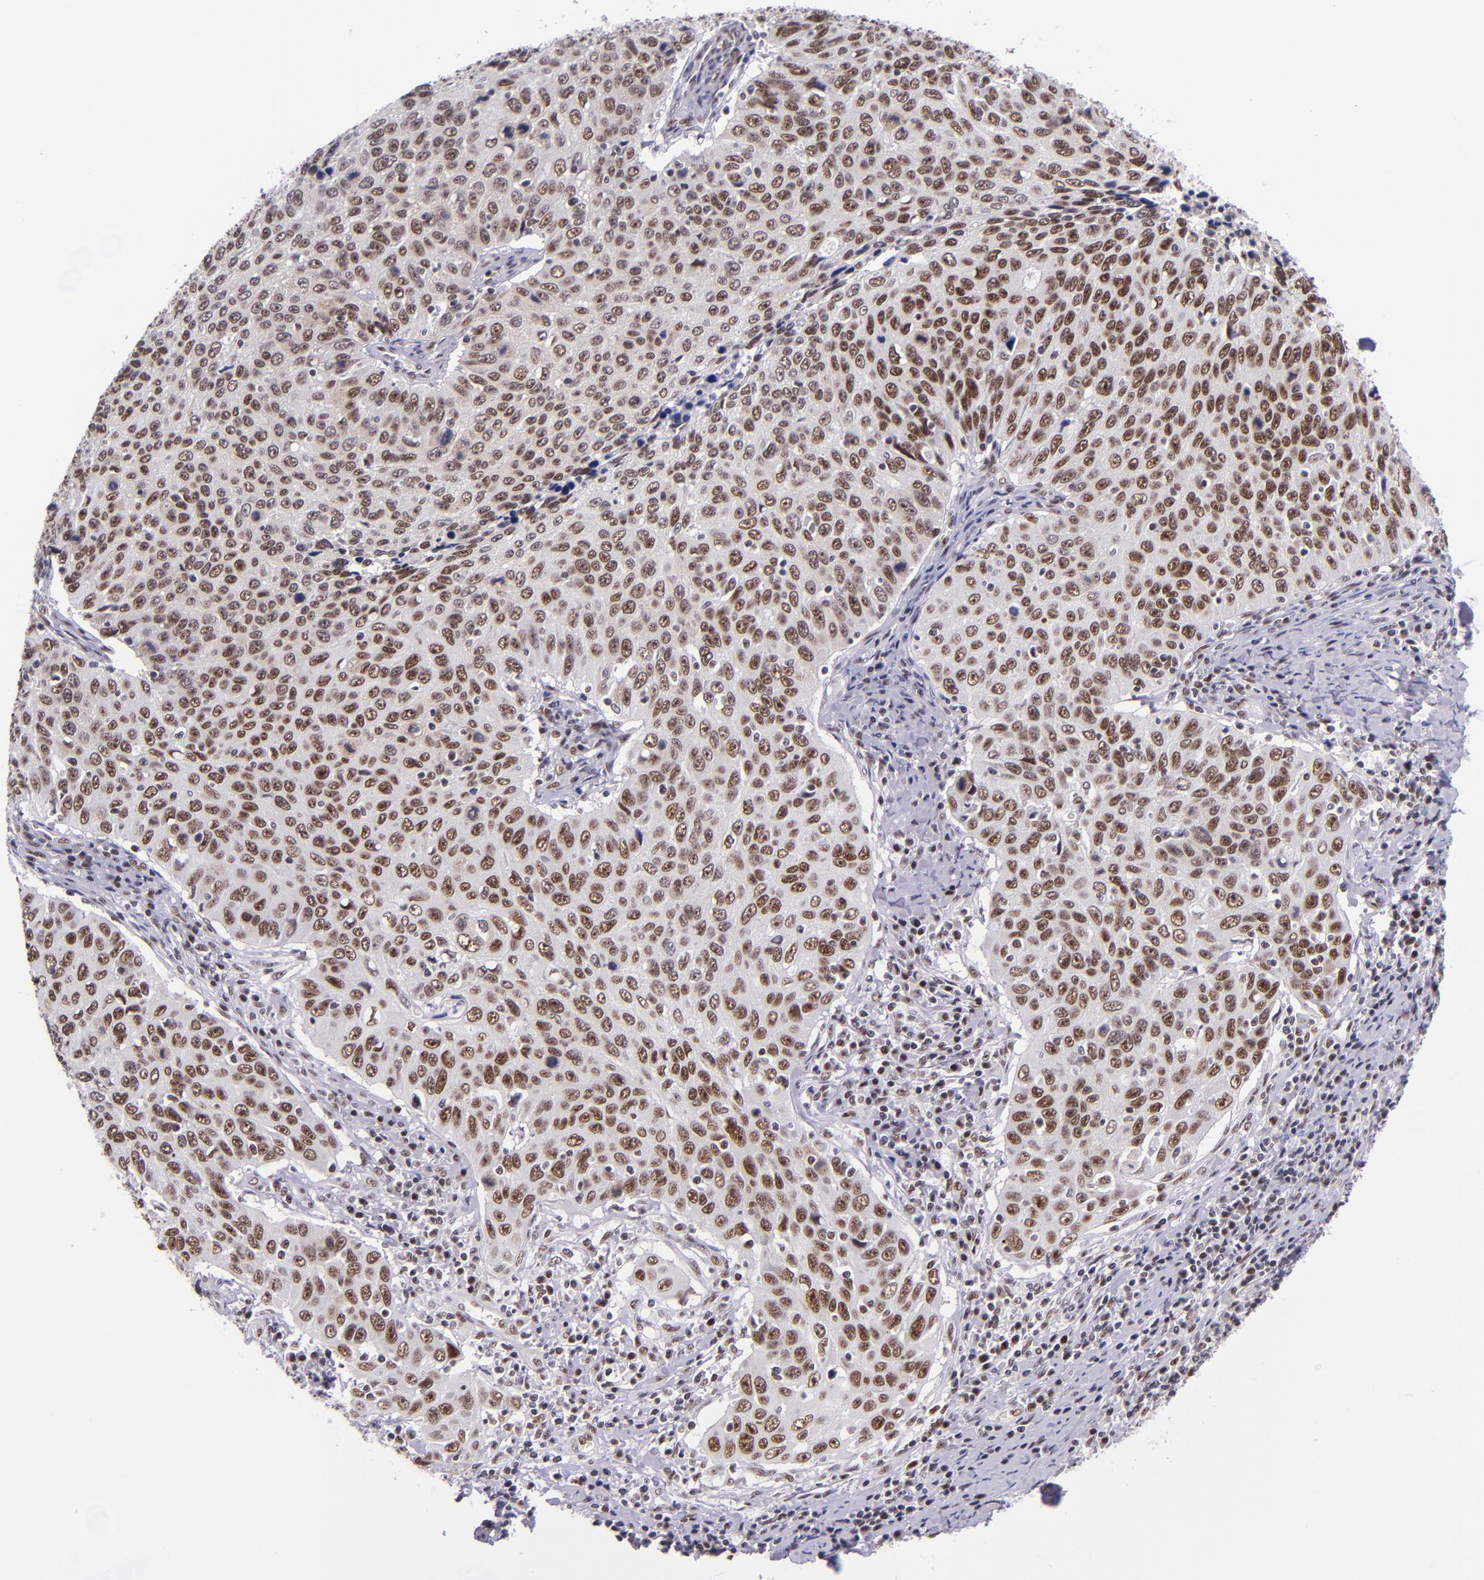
{"staining": {"intensity": "strong", "quantity": ">75%", "location": "nuclear"}, "tissue": "cervical cancer", "cell_type": "Tumor cells", "image_type": "cancer", "snomed": [{"axis": "morphology", "description": "Squamous cell carcinoma, NOS"}, {"axis": "topography", "description": "Cervix"}], "caption": "Immunohistochemistry (IHC) of human squamous cell carcinoma (cervical) shows high levels of strong nuclear positivity in approximately >75% of tumor cells. (Brightfield microscopy of DAB IHC at high magnification).", "gene": "GPKOW", "patient": {"sex": "female", "age": 53}}